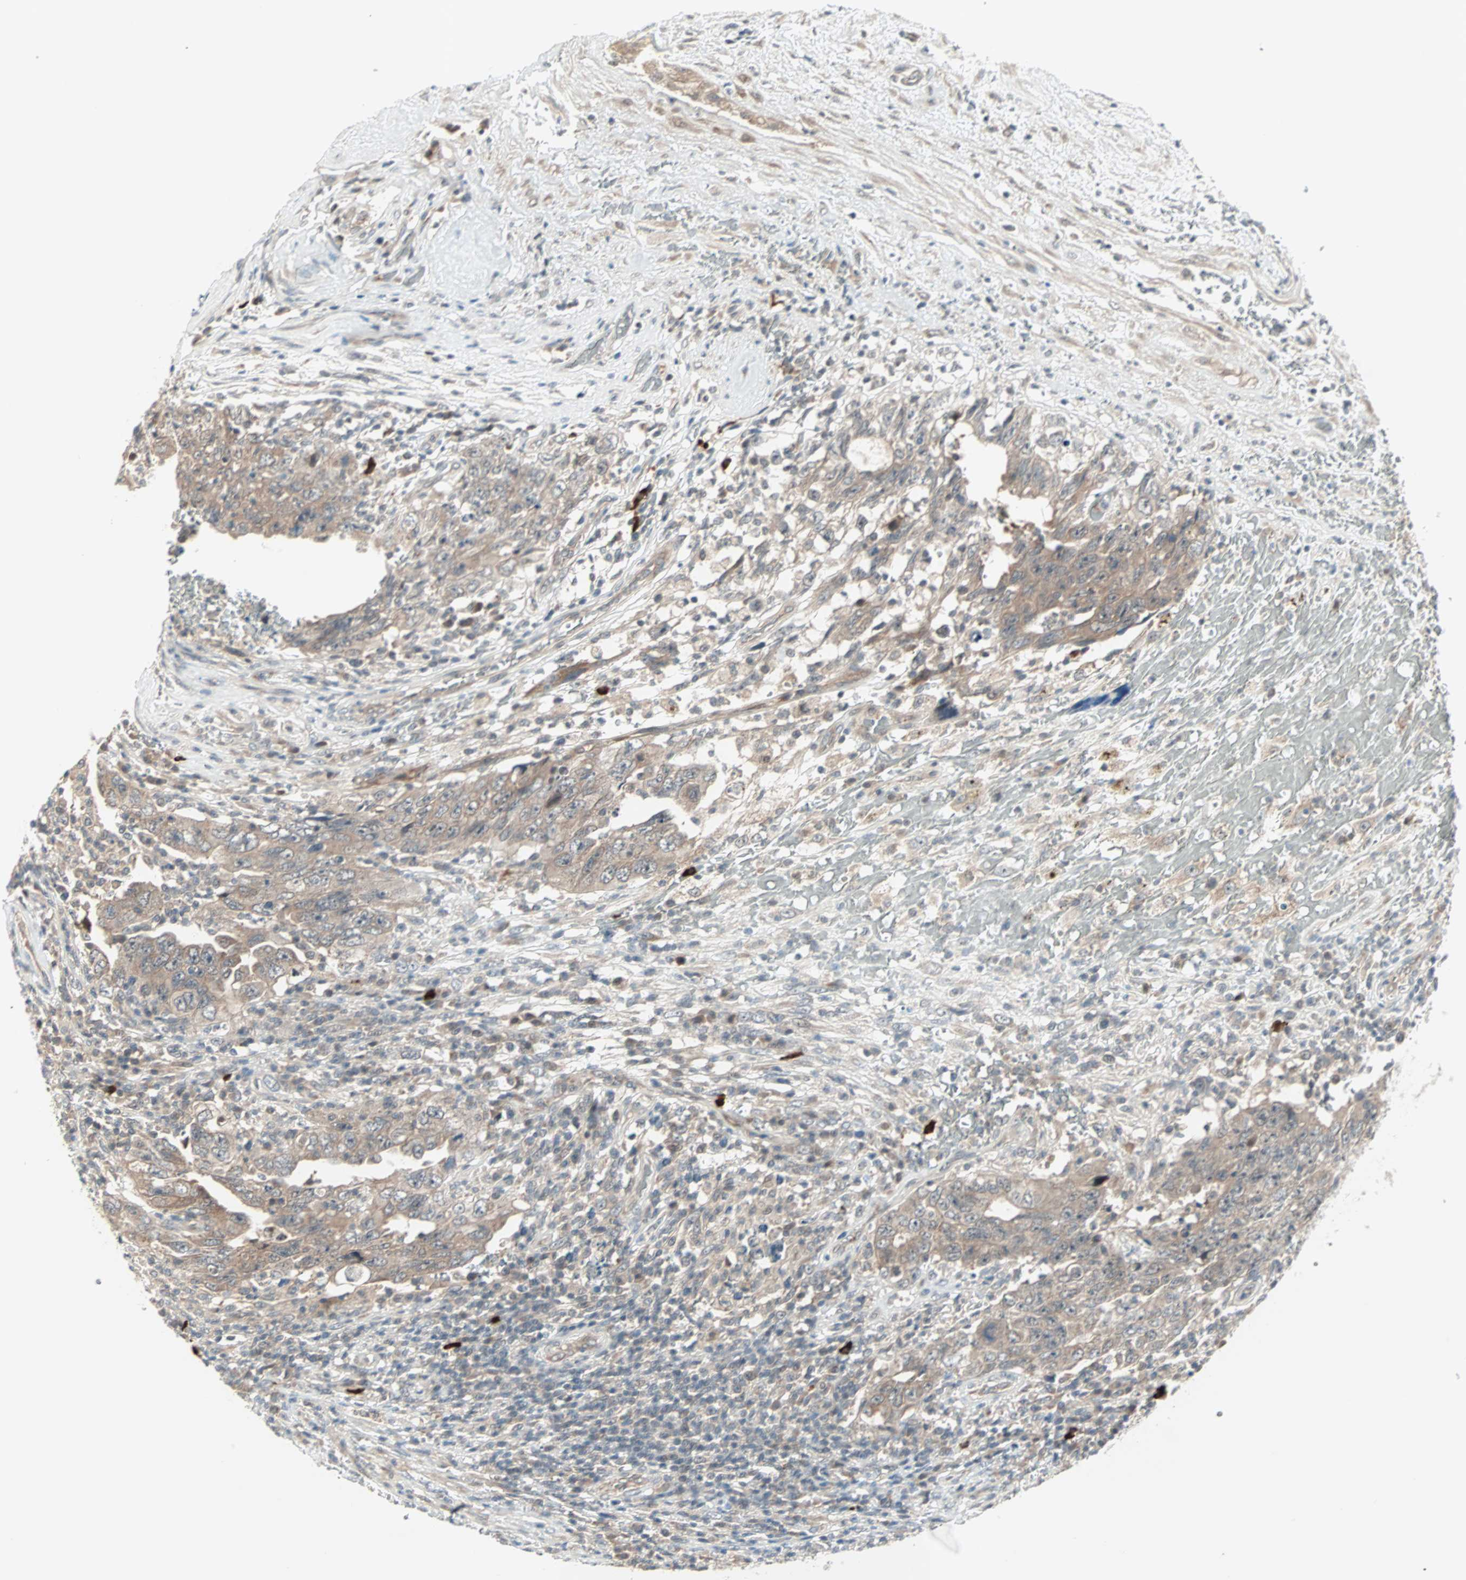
{"staining": {"intensity": "weak", "quantity": ">75%", "location": "cytoplasmic/membranous"}, "tissue": "testis cancer", "cell_type": "Tumor cells", "image_type": "cancer", "snomed": [{"axis": "morphology", "description": "Carcinoma, Embryonal, NOS"}, {"axis": "topography", "description": "Testis"}], "caption": "A photomicrograph of testis cancer (embryonal carcinoma) stained for a protein reveals weak cytoplasmic/membranous brown staining in tumor cells.", "gene": "PGBD1", "patient": {"sex": "male", "age": 26}}